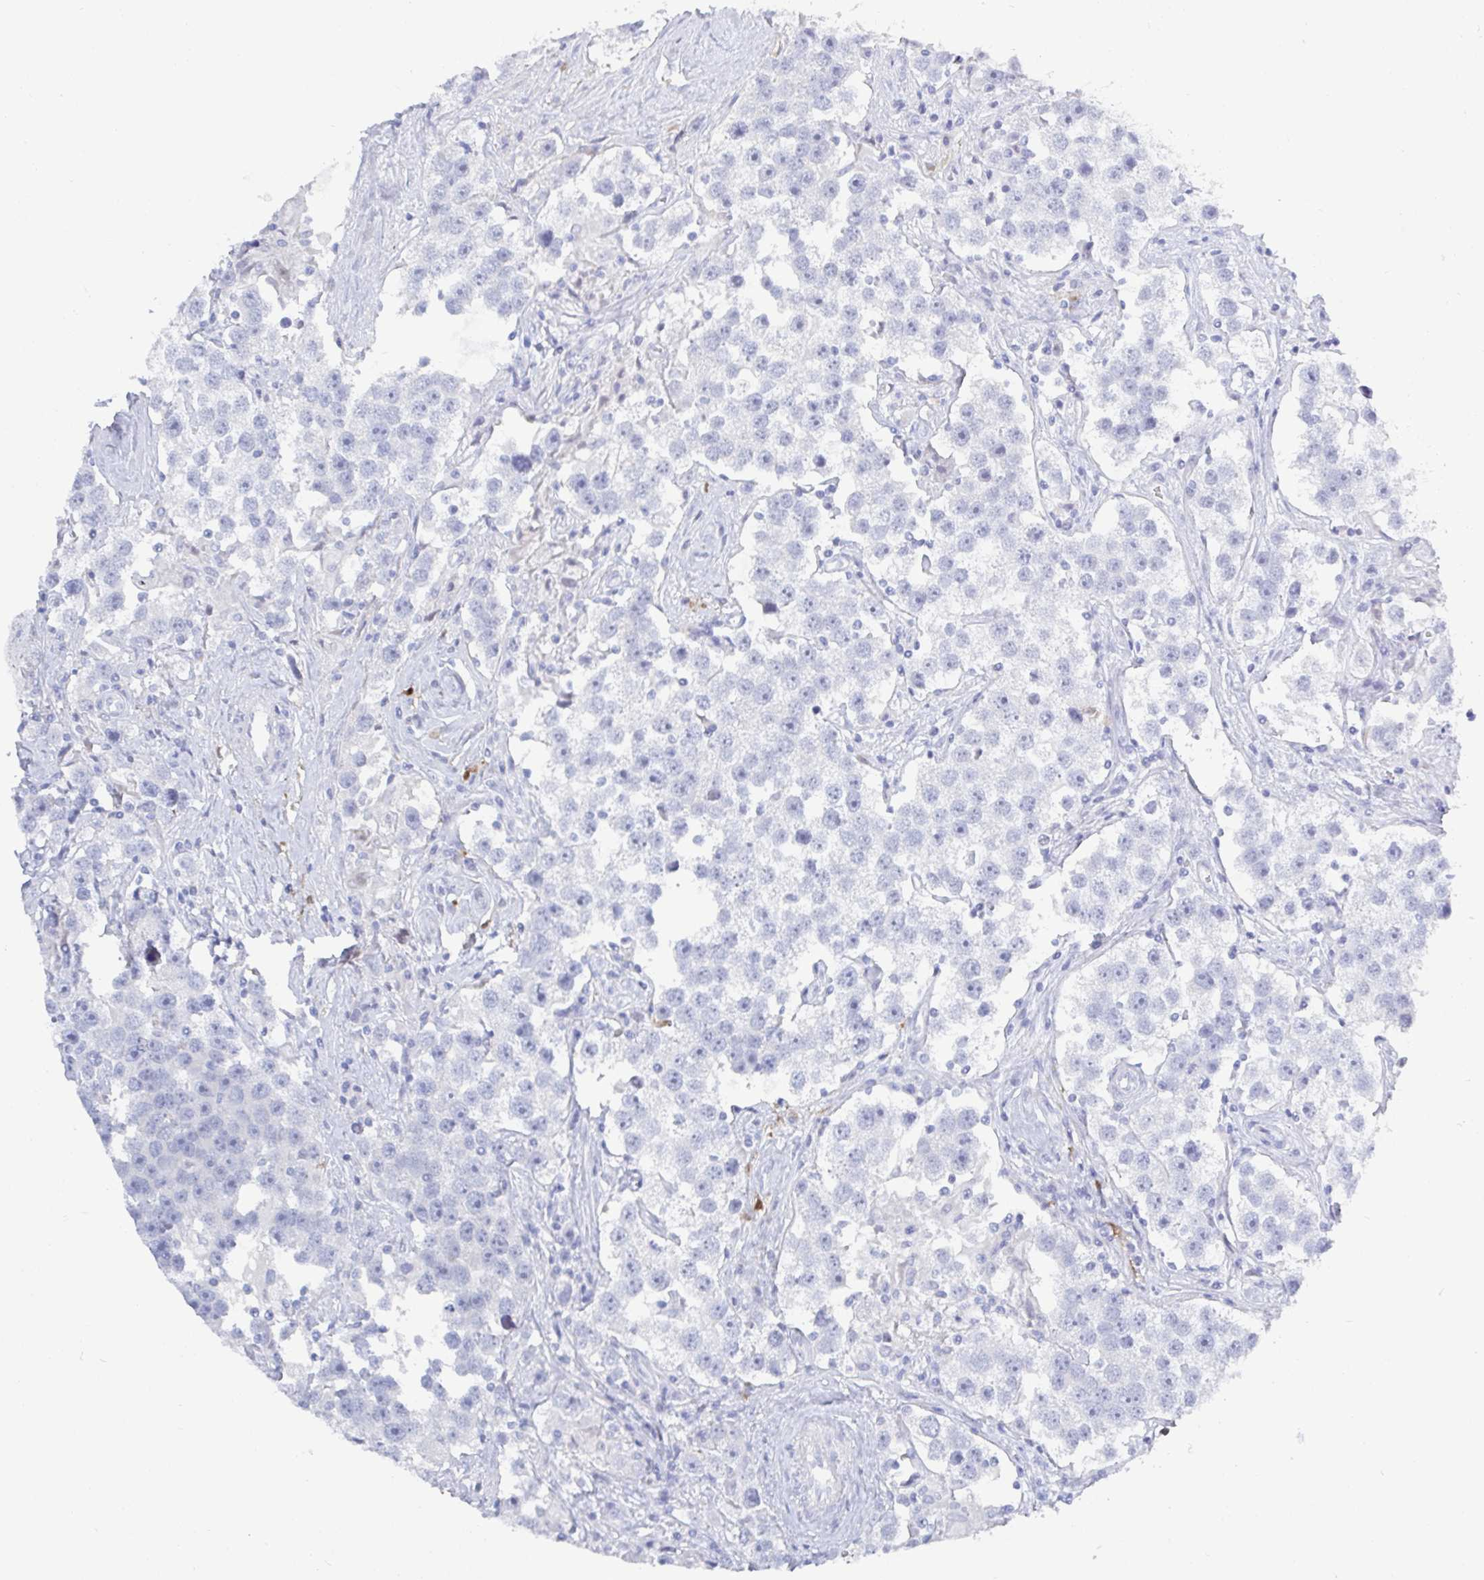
{"staining": {"intensity": "negative", "quantity": "none", "location": "none"}, "tissue": "testis cancer", "cell_type": "Tumor cells", "image_type": "cancer", "snomed": [{"axis": "morphology", "description": "Seminoma, NOS"}, {"axis": "topography", "description": "Testis"}], "caption": "Testis cancer was stained to show a protein in brown. There is no significant staining in tumor cells. (DAB (3,3'-diaminobenzidine) immunohistochemistry visualized using brightfield microscopy, high magnification).", "gene": "OR2A4", "patient": {"sex": "male", "age": 49}}